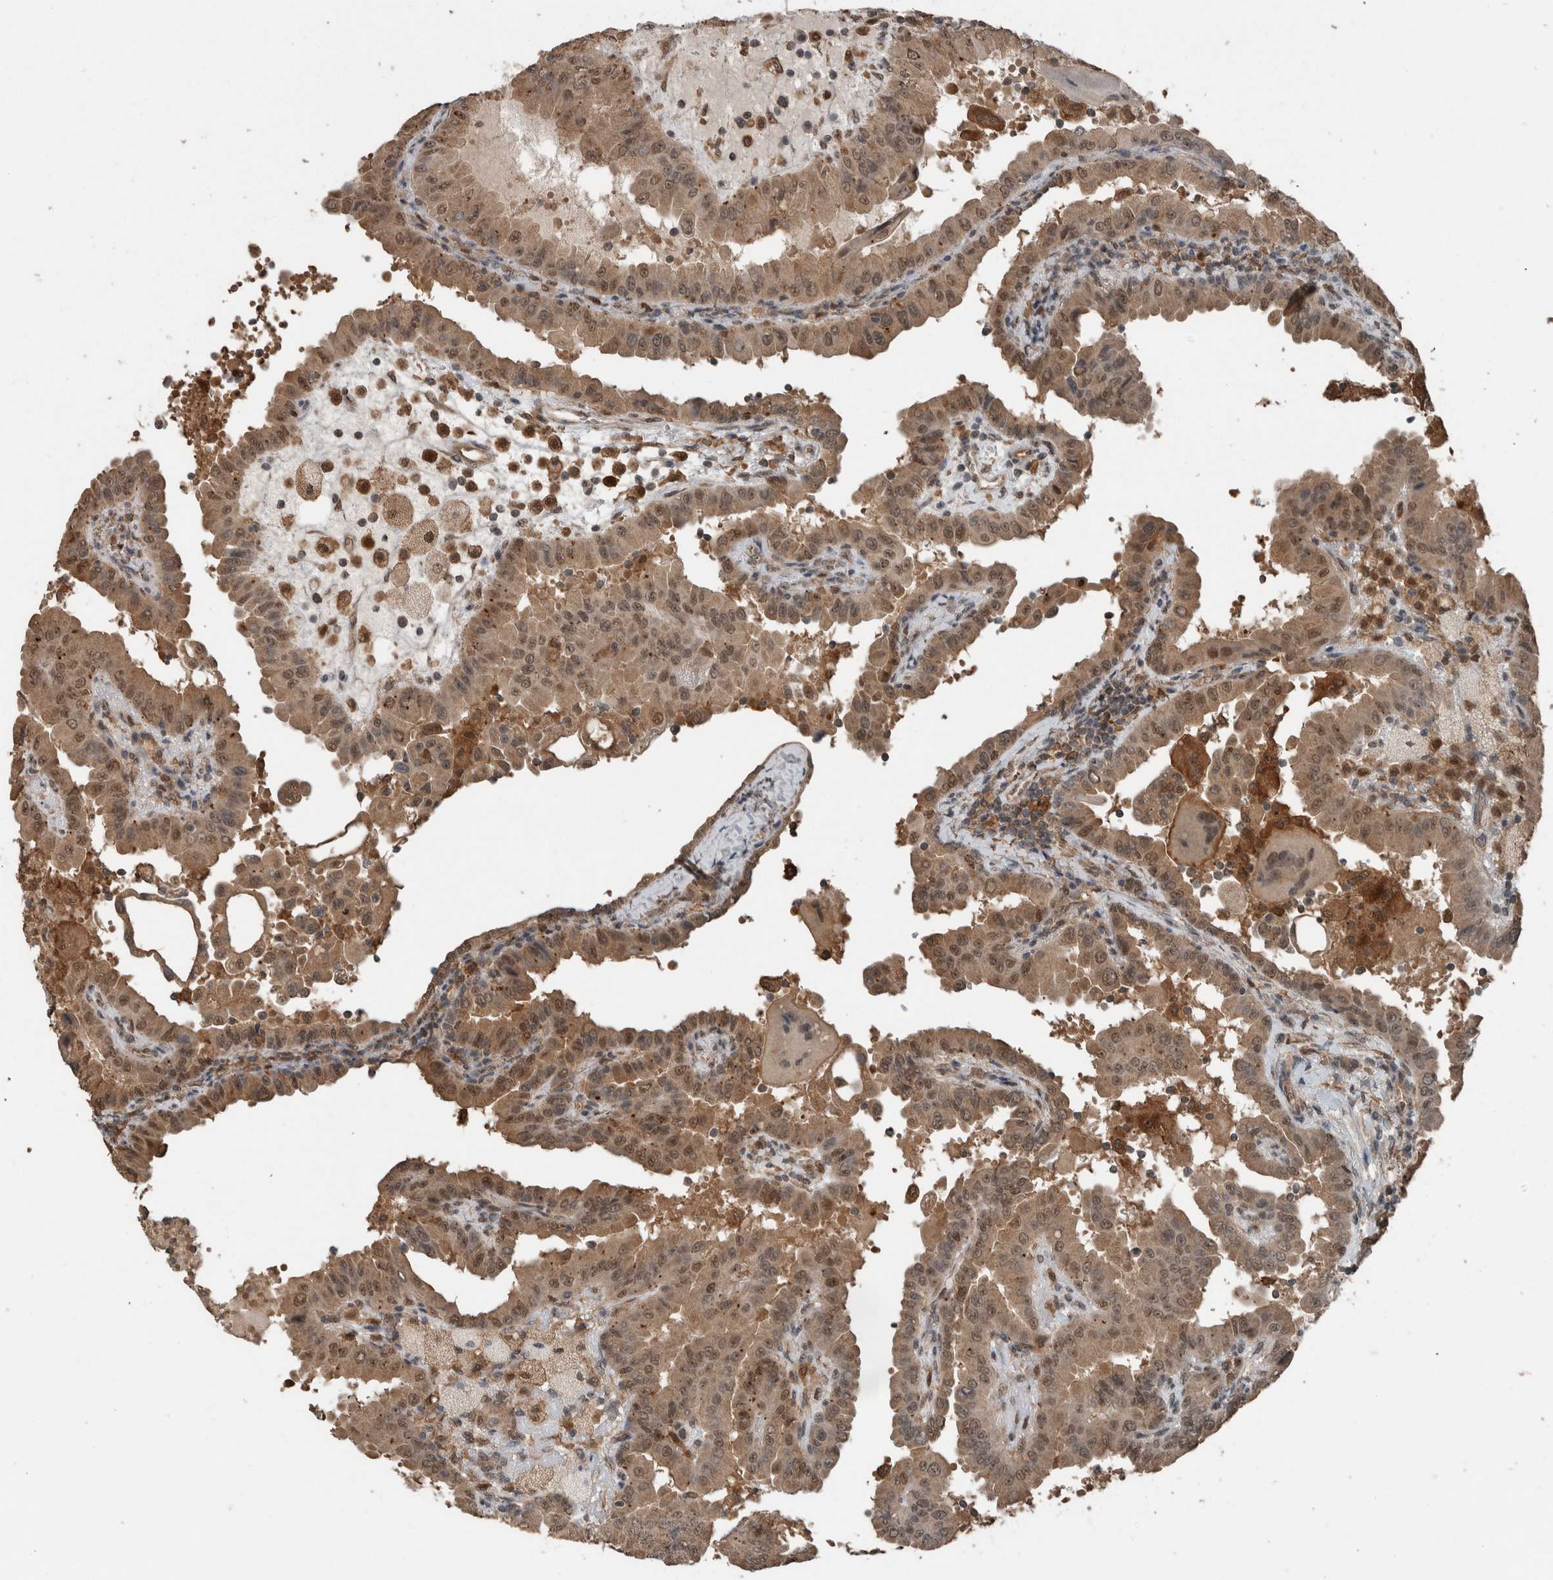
{"staining": {"intensity": "weak", "quantity": ">75%", "location": "cytoplasmic/membranous,nuclear"}, "tissue": "thyroid cancer", "cell_type": "Tumor cells", "image_type": "cancer", "snomed": [{"axis": "morphology", "description": "Papillary adenocarcinoma, NOS"}, {"axis": "topography", "description": "Thyroid gland"}], "caption": "The immunohistochemical stain highlights weak cytoplasmic/membranous and nuclear staining in tumor cells of papillary adenocarcinoma (thyroid) tissue.", "gene": "MYO1E", "patient": {"sex": "male", "age": 33}}